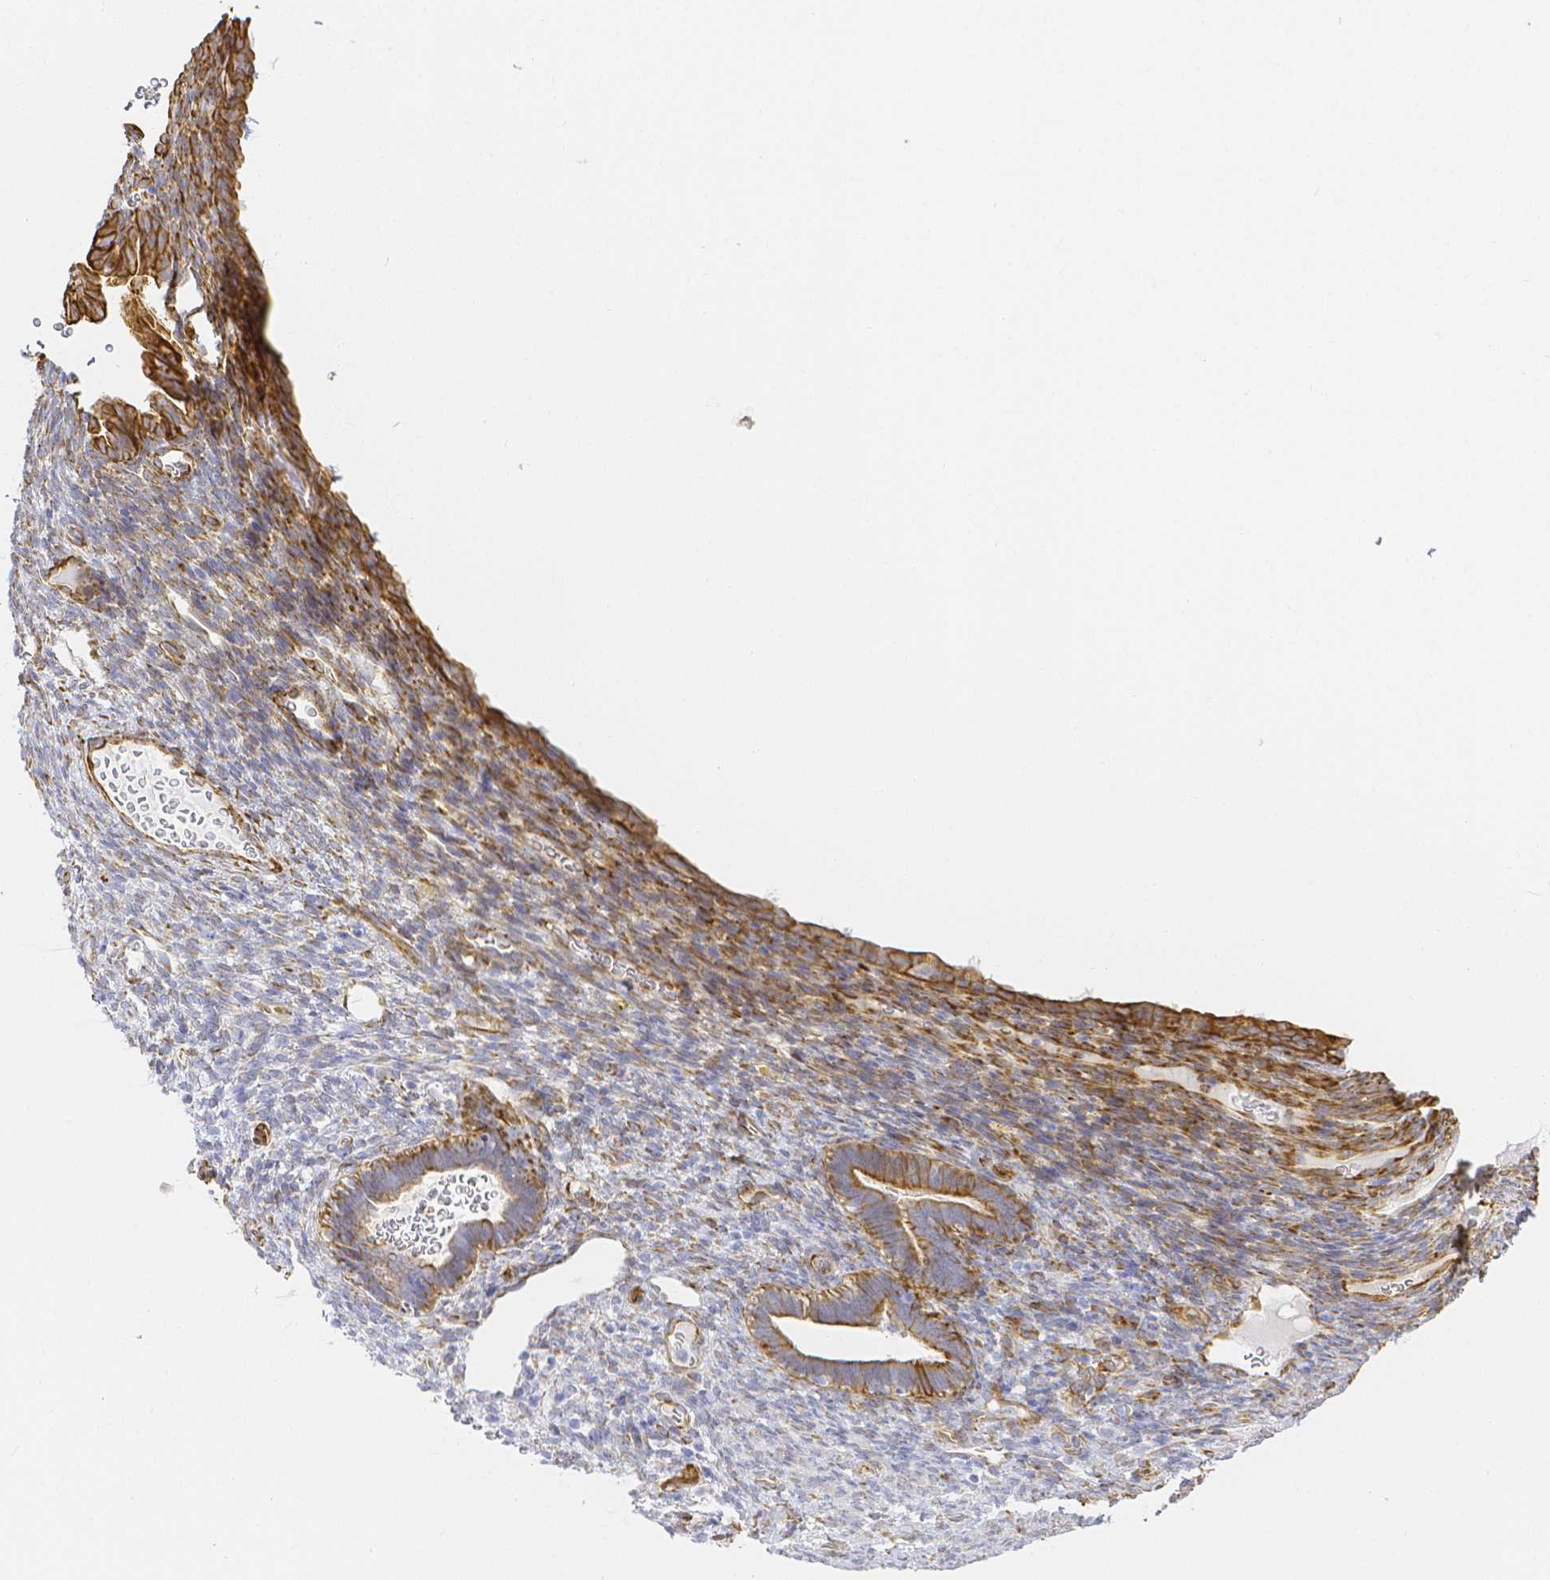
{"staining": {"intensity": "negative", "quantity": "none", "location": "none"}, "tissue": "endometrium", "cell_type": "Cells in endometrial stroma", "image_type": "normal", "snomed": [{"axis": "morphology", "description": "Normal tissue, NOS"}, {"axis": "topography", "description": "Endometrium"}], "caption": "The immunohistochemistry (IHC) micrograph has no significant positivity in cells in endometrial stroma of endometrium. (DAB (3,3'-diaminobenzidine) IHC with hematoxylin counter stain).", "gene": "SMURF1", "patient": {"sex": "female", "age": 34}}